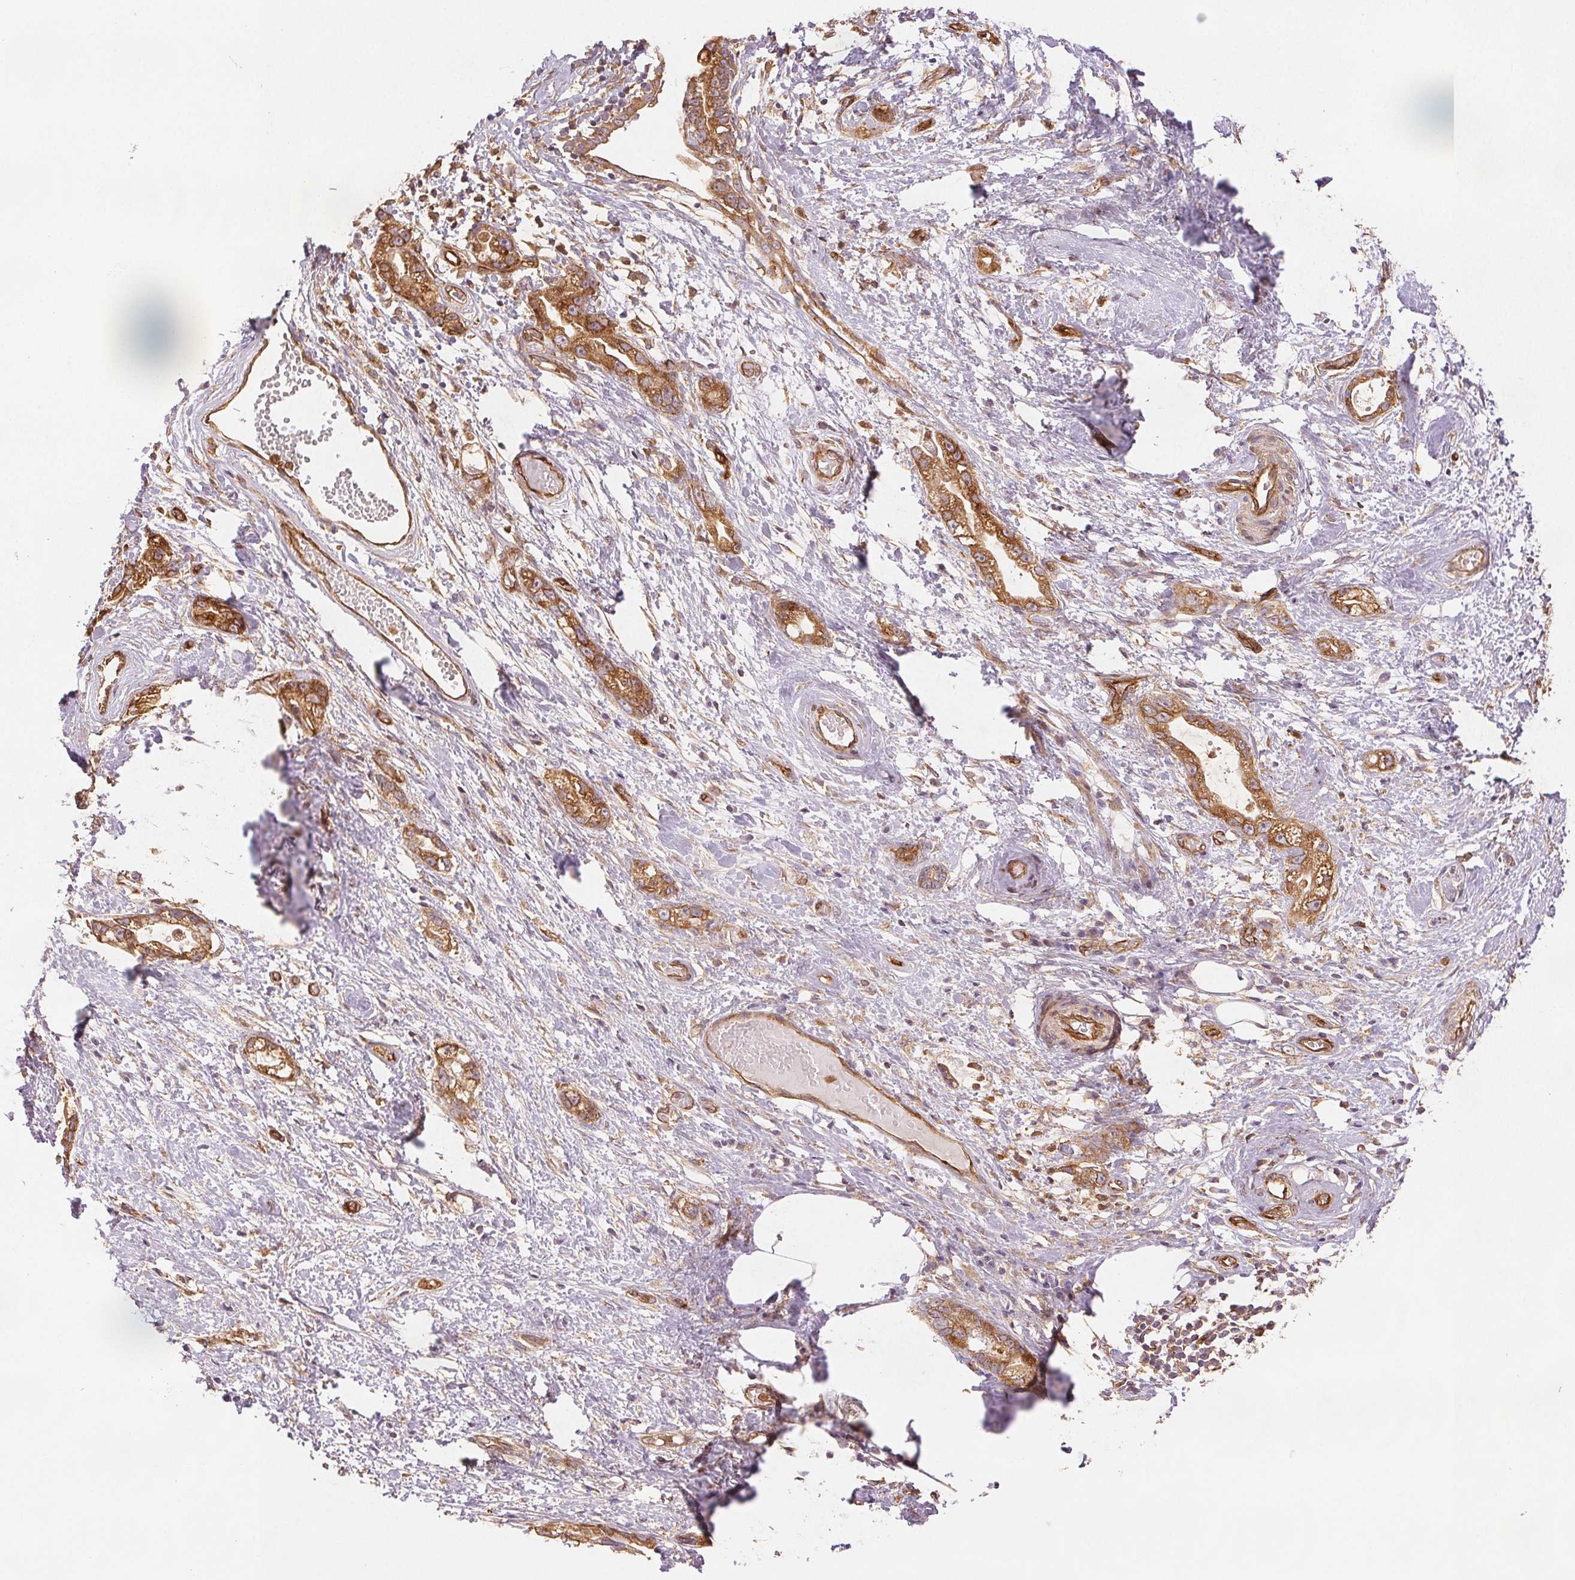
{"staining": {"intensity": "moderate", "quantity": ">75%", "location": "cytoplasmic/membranous"}, "tissue": "stomach cancer", "cell_type": "Tumor cells", "image_type": "cancer", "snomed": [{"axis": "morphology", "description": "Adenocarcinoma, NOS"}, {"axis": "topography", "description": "Stomach"}], "caption": "Stomach cancer (adenocarcinoma) stained with a brown dye reveals moderate cytoplasmic/membranous positive expression in about >75% of tumor cells.", "gene": "DIAPH2", "patient": {"sex": "male", "age": 55}}